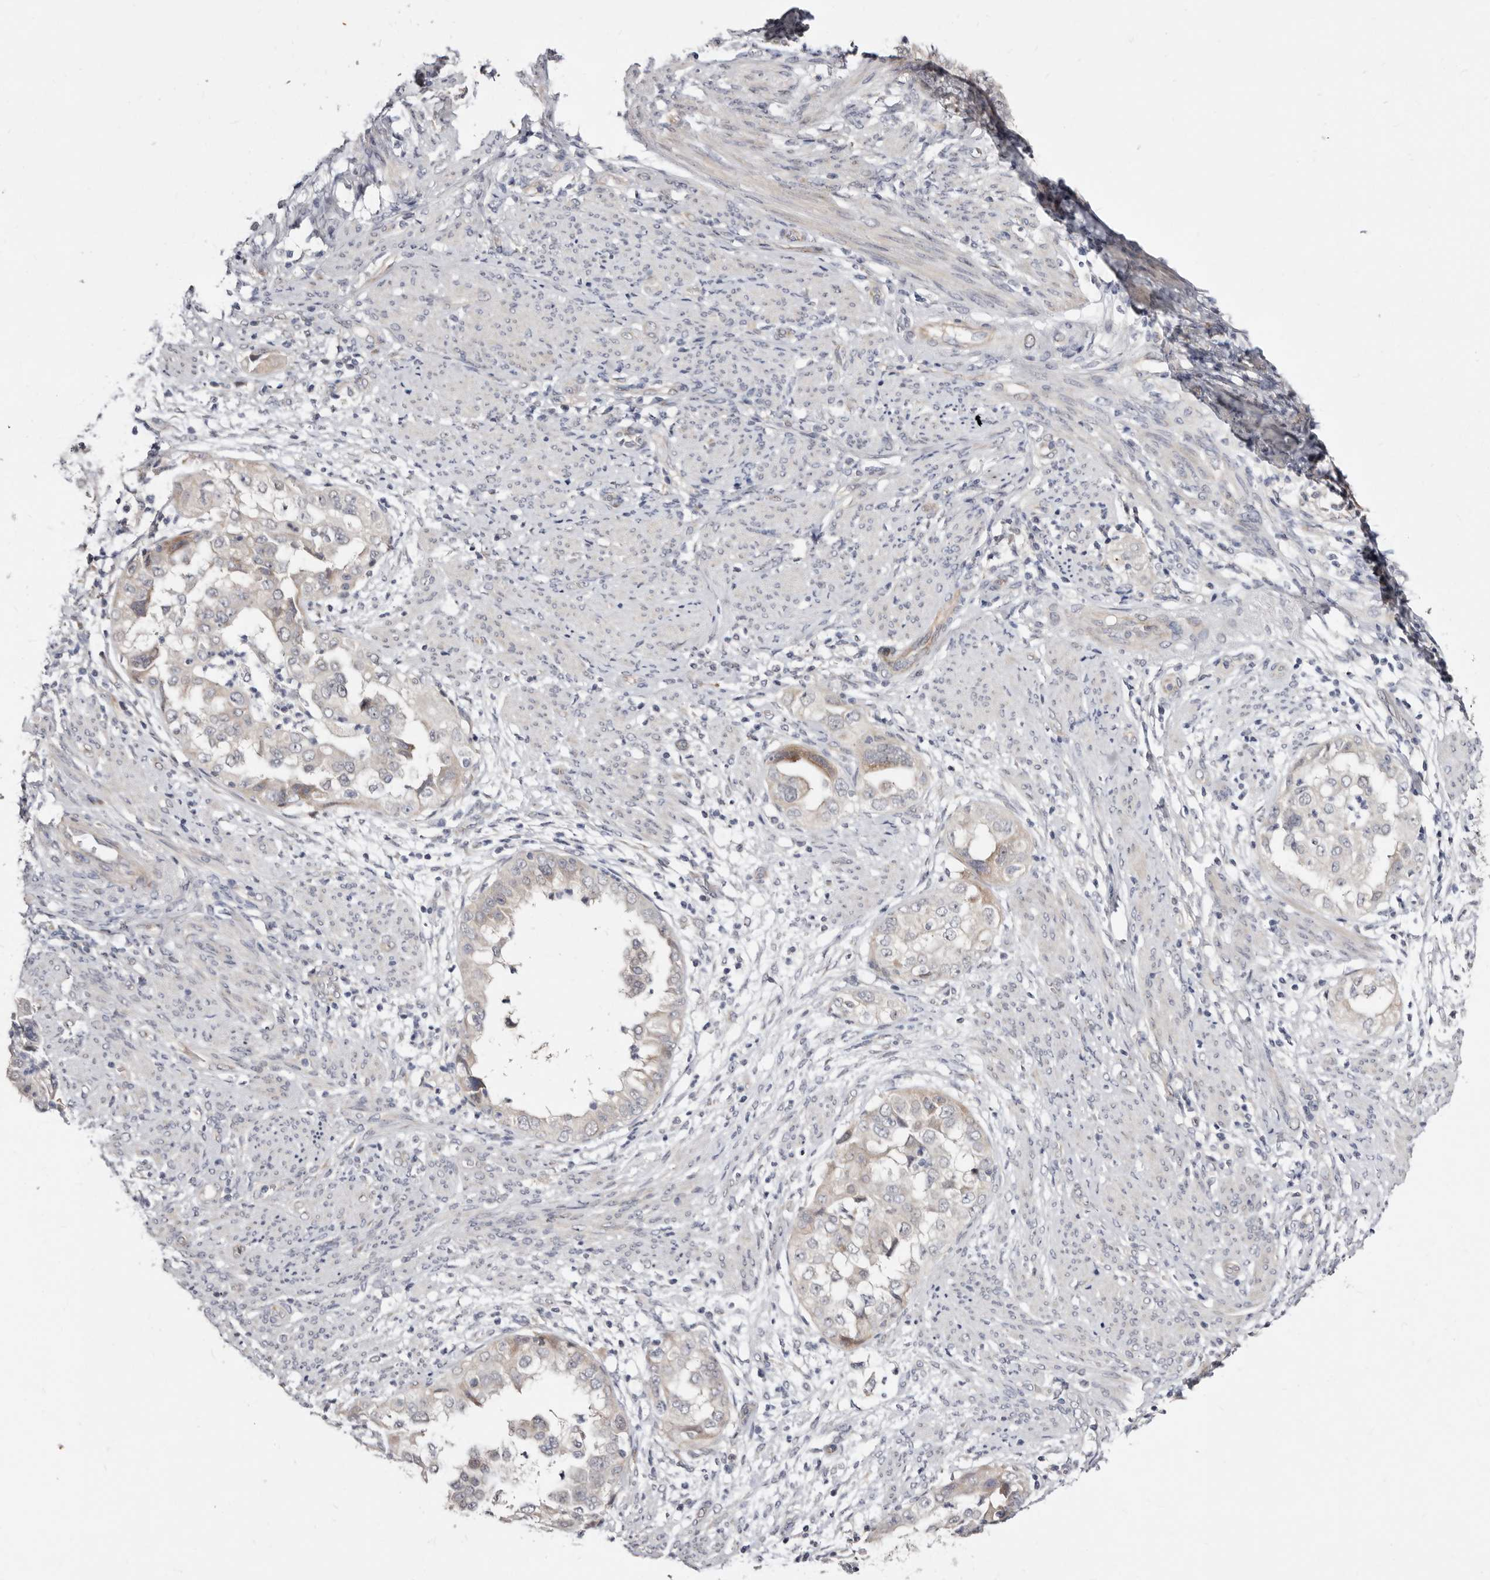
{"staining": {"intensity": "weak", "quantity": "<25%", "location": "cytoplasmic/membranous"}, "tissue": "endometrial cancer", "cell_type": "Tumor cells", "image_type": "cancer", "snomed": [{"axis": "morphology", "description": "Adenocarcinoma, NOS"}, {"axis": "topography", "description": "Endometrium"}], "caption": "This is a image of immunohistochemistry (IHC) staining of endometrial adenocarcinoma, which shows no expression in tumor cells.", "gene": "KLHL4", "patient": {"sex": "female", "age": 85}}